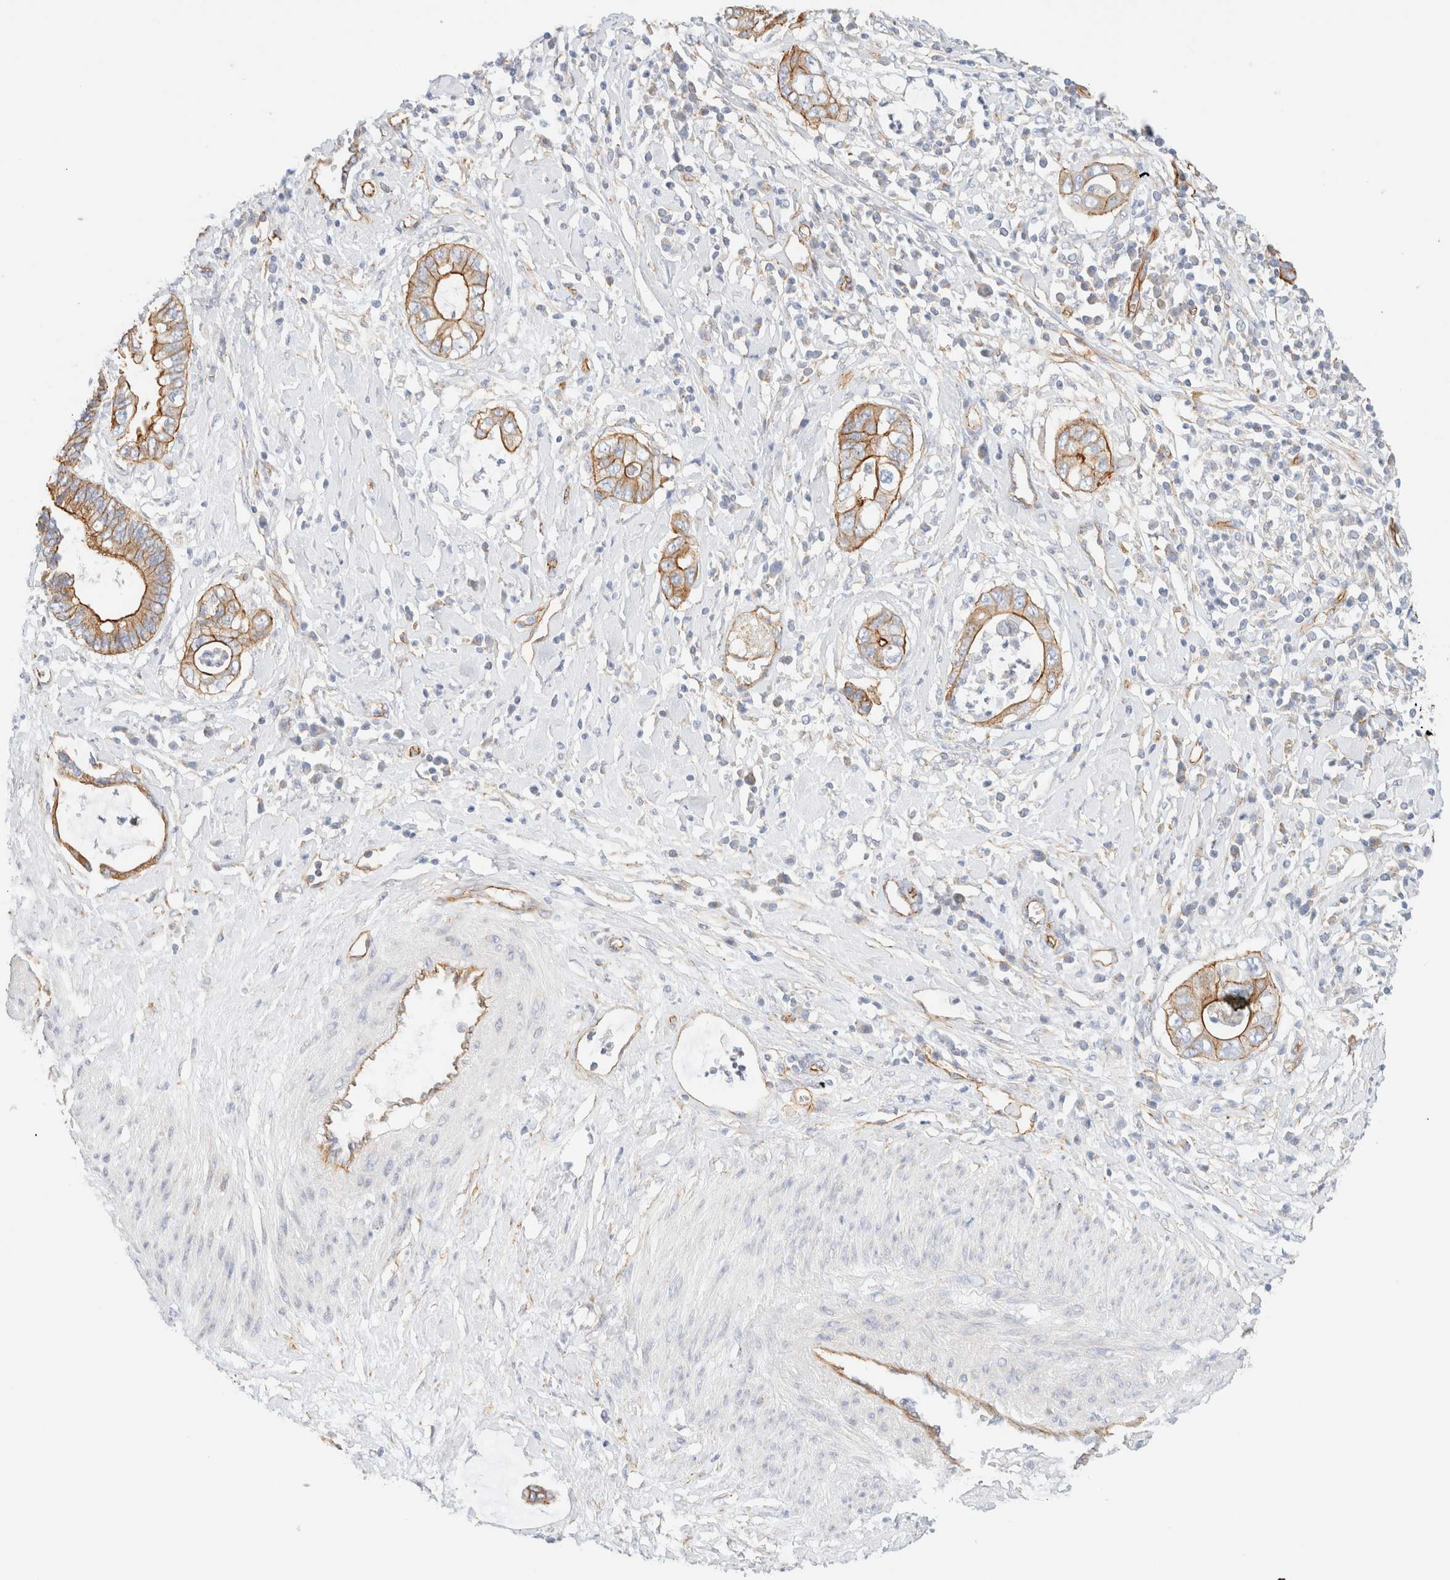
{"staining": {"intensity": "moderate", "quantity": ">75%", "location": "cytoplasmic/membranous"}, "tissue": "cervical cancer", "cell_type": "Tumor cells", "image_type": "cancer", "snomed": [{"axis": "morphology", "description": "Adenocarcinoma, NOS"}, {"axis": "topography", "description": "Cervix"}], "caption": "High-magnification brightfield microscopy of cervical cancer (adenocarcinoma) stained with DAB (brown) and counterstained with hematoxylin (blue). tumor cells exhibit moderate cytoplasmic/membranous expression is present in about>75% of cells. The staining was performed using DAB, with brown indicating positive protein expression. Nuclei are stained blue with hematoxylin.", "gene": "CYB5R4", "patient": {"sex": "female", "age": 44}}